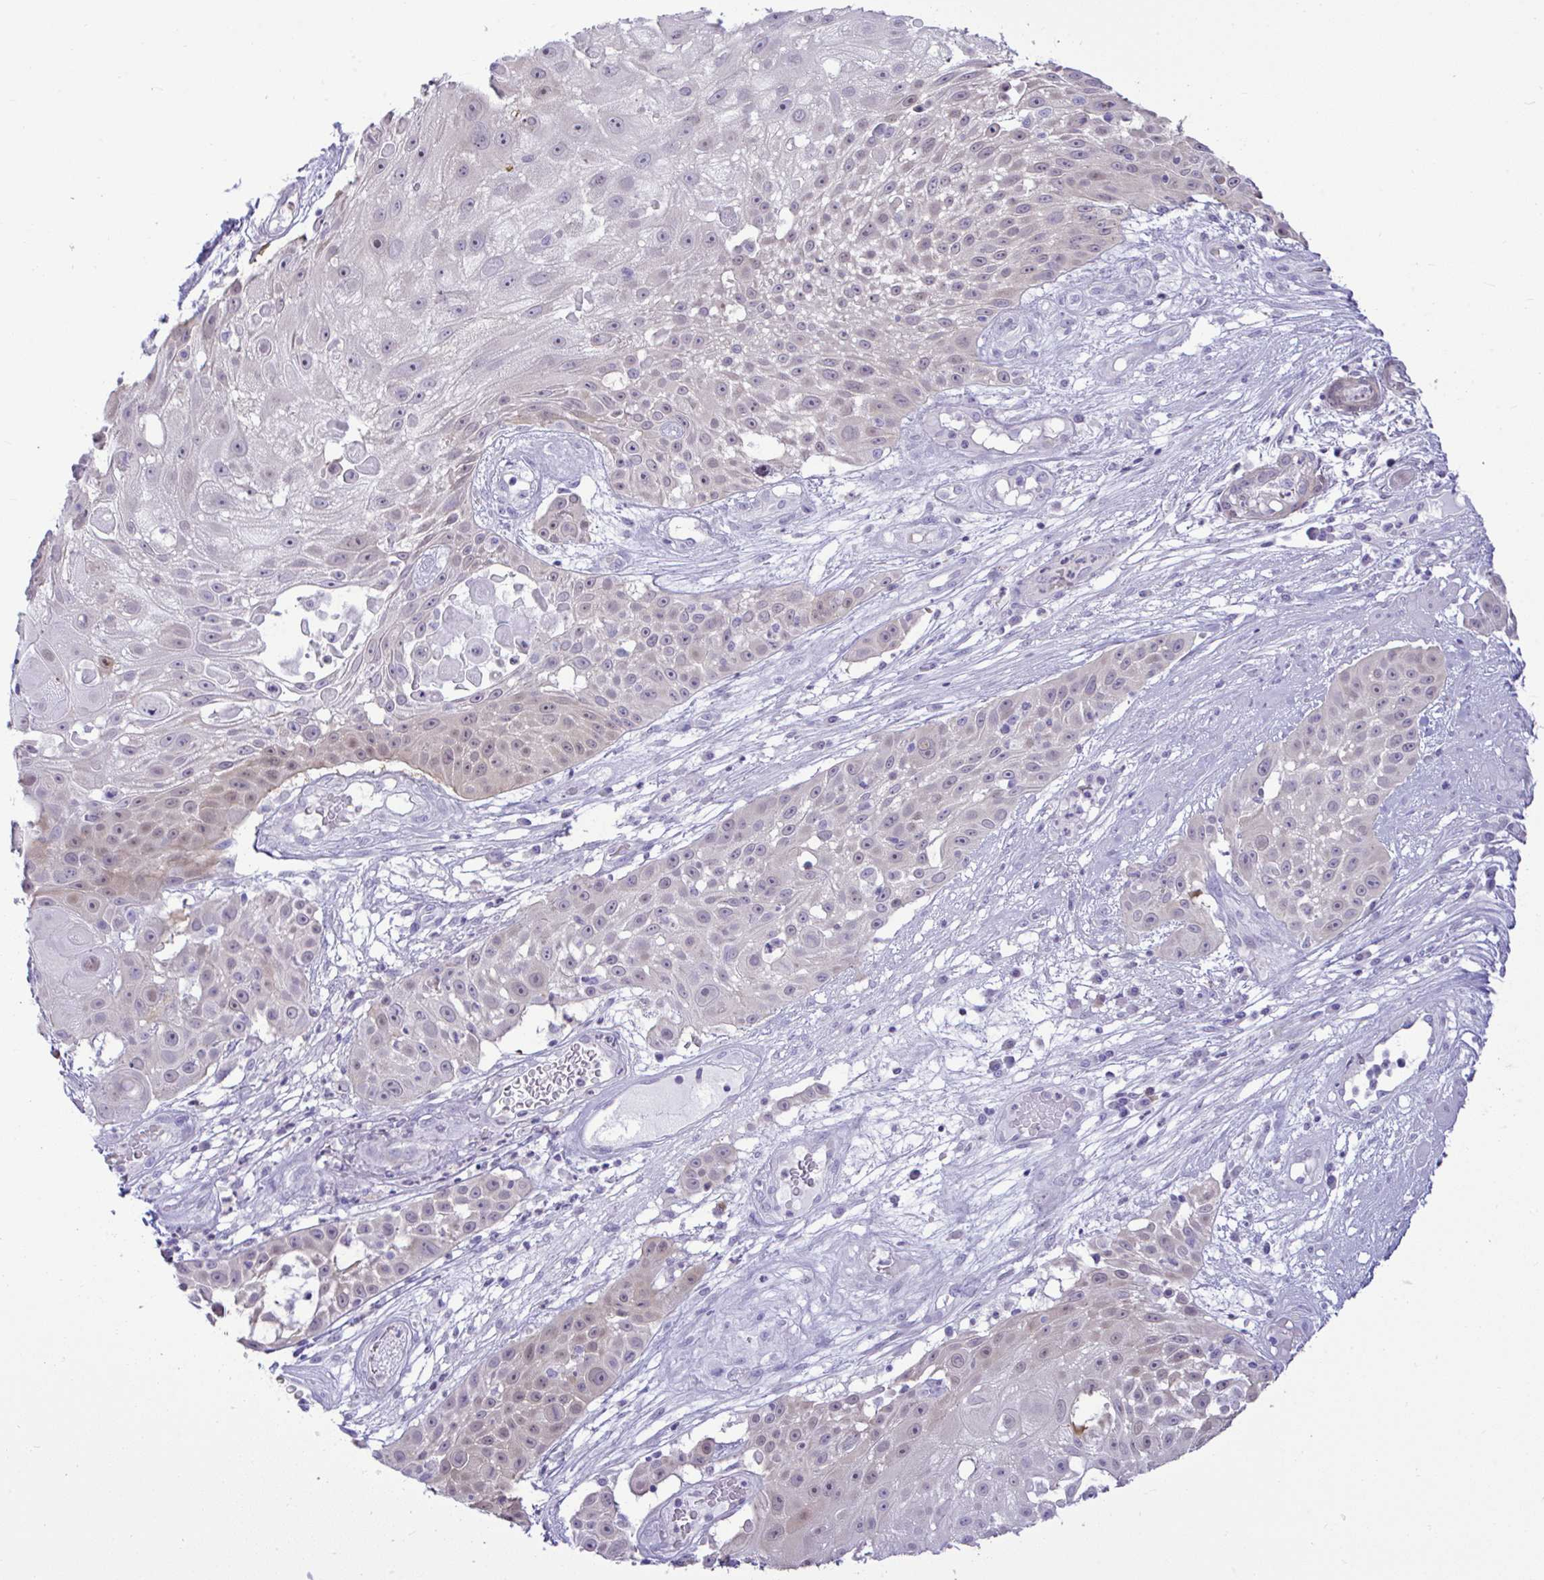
{"staining": {"intensity": "weak", "quantity": "<25%", "location": "nuclear"}, "tissue": "skin cancer", "cell_type": "Tumor cells", "image_type": "cancer", "snomed": [{"axis": "morphology", "description": "Squamous cell carcinoma, NOS"}, {"axis": "topography", "description": "Skin"}], "caption": "Immunohistochemistry micrograph of neoplastic tissue: skin squamous cell carcinoma stained with DAB (3,3'-diaminobenzidine) shows no significant protein expression in tumor cells. (Brightfield microscopy of DAB (3,3'-diaminobenzidine) immunohistochemistry at high magnification).", "gene": "ZNF485", "patient": {"sex": "female", "age": 86}}